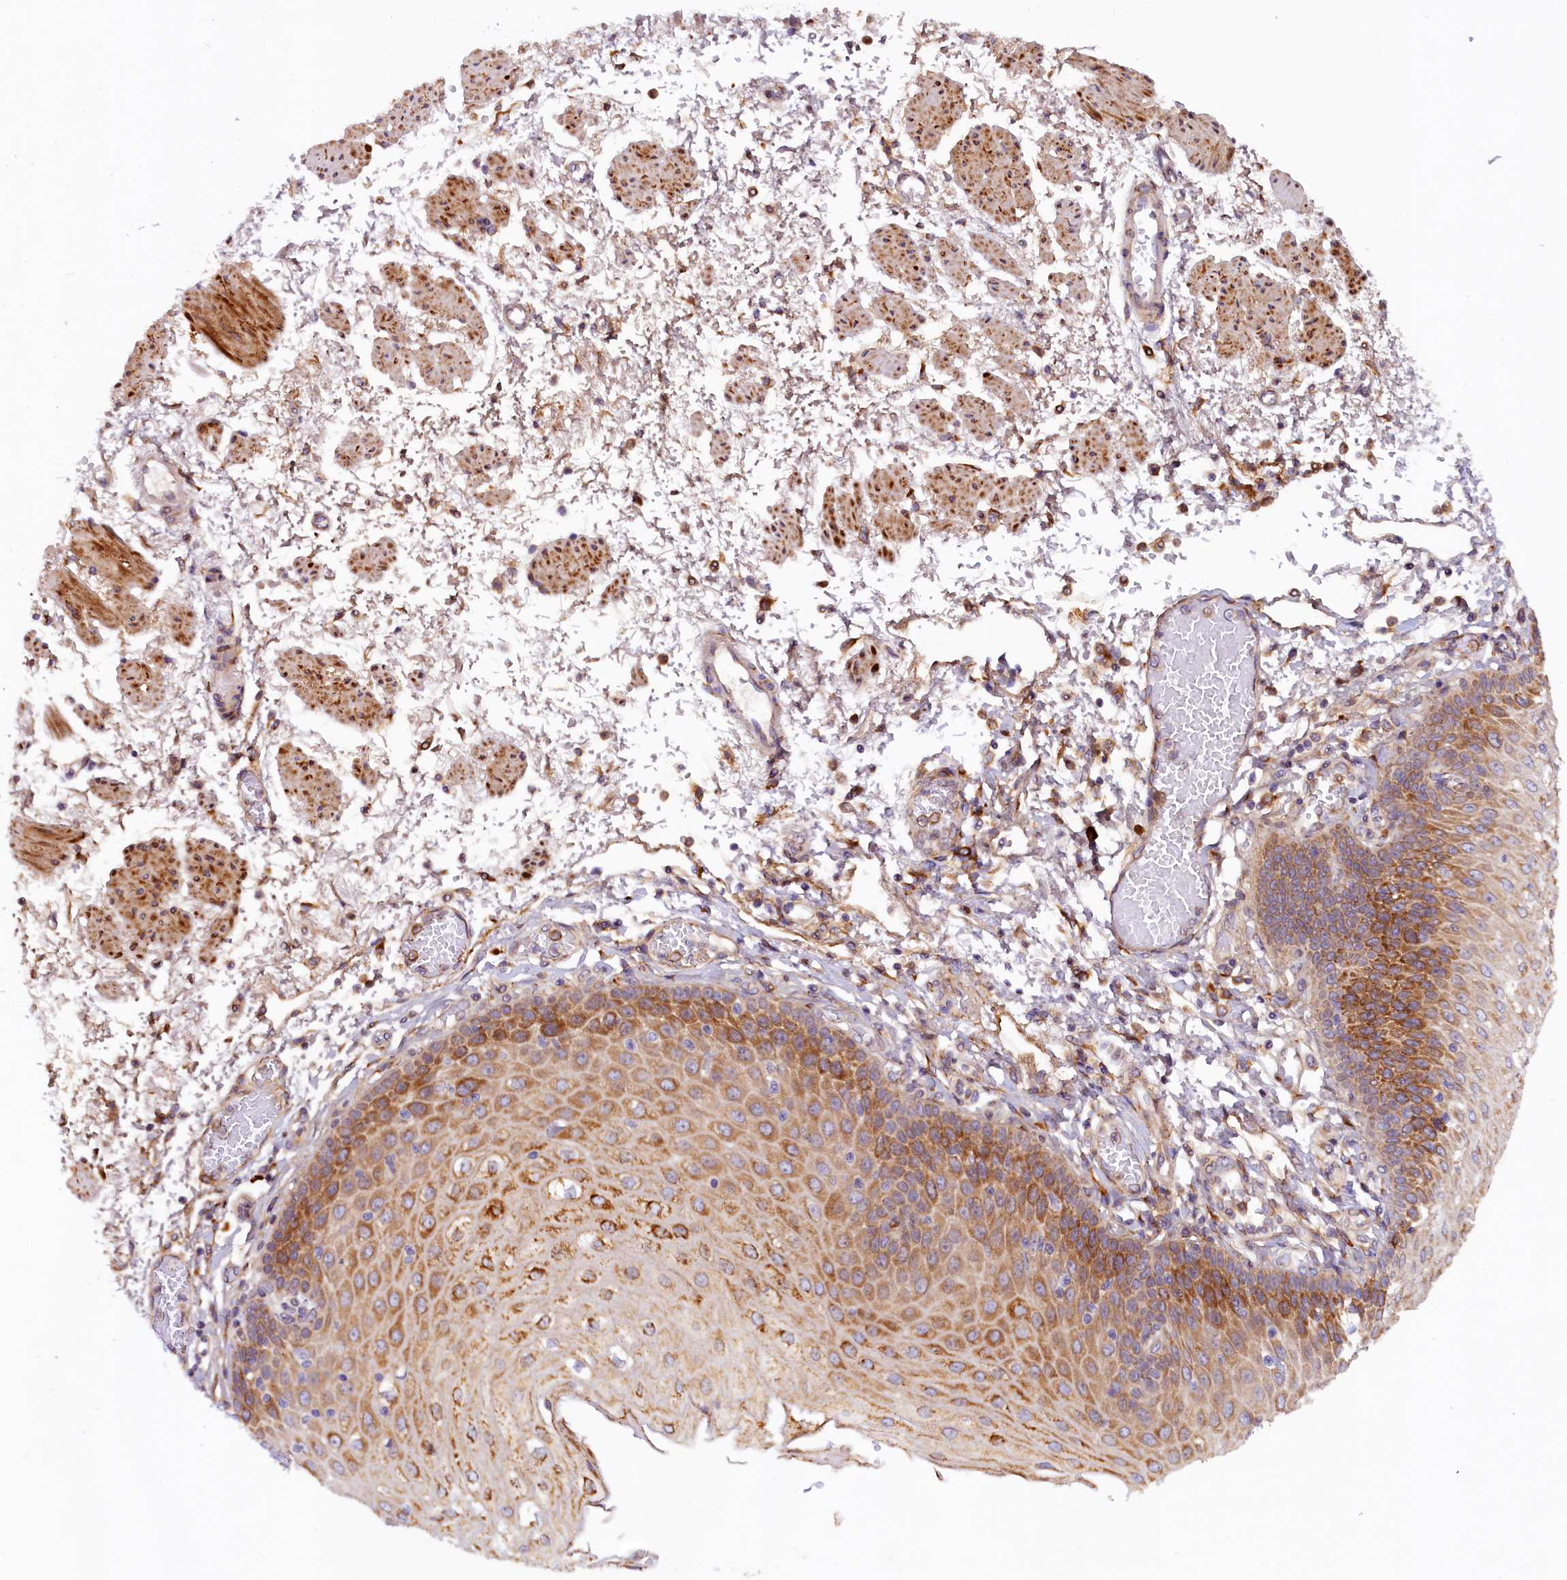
{"staining": {"intensity": "strong", "quantity": "25%-75%", "location": "cytoplasmic/membranous"}, "tissue": "esophagus", "cell_type": "Squamous epithelial cells", "image_type": "normal", "snomed": [{"axis": "morphology", "description": "Normal tissue, NOS"}, {"axis": "topography", "description": "Esophagus"}], "caption": "A histopathology image of human esophagus stained for a protein displays strong cytoplasmic/membranous brown staining in squamous epithelial cells.", "gene": "SSC5D", "patient": {"sex": "male", "age": 81}}